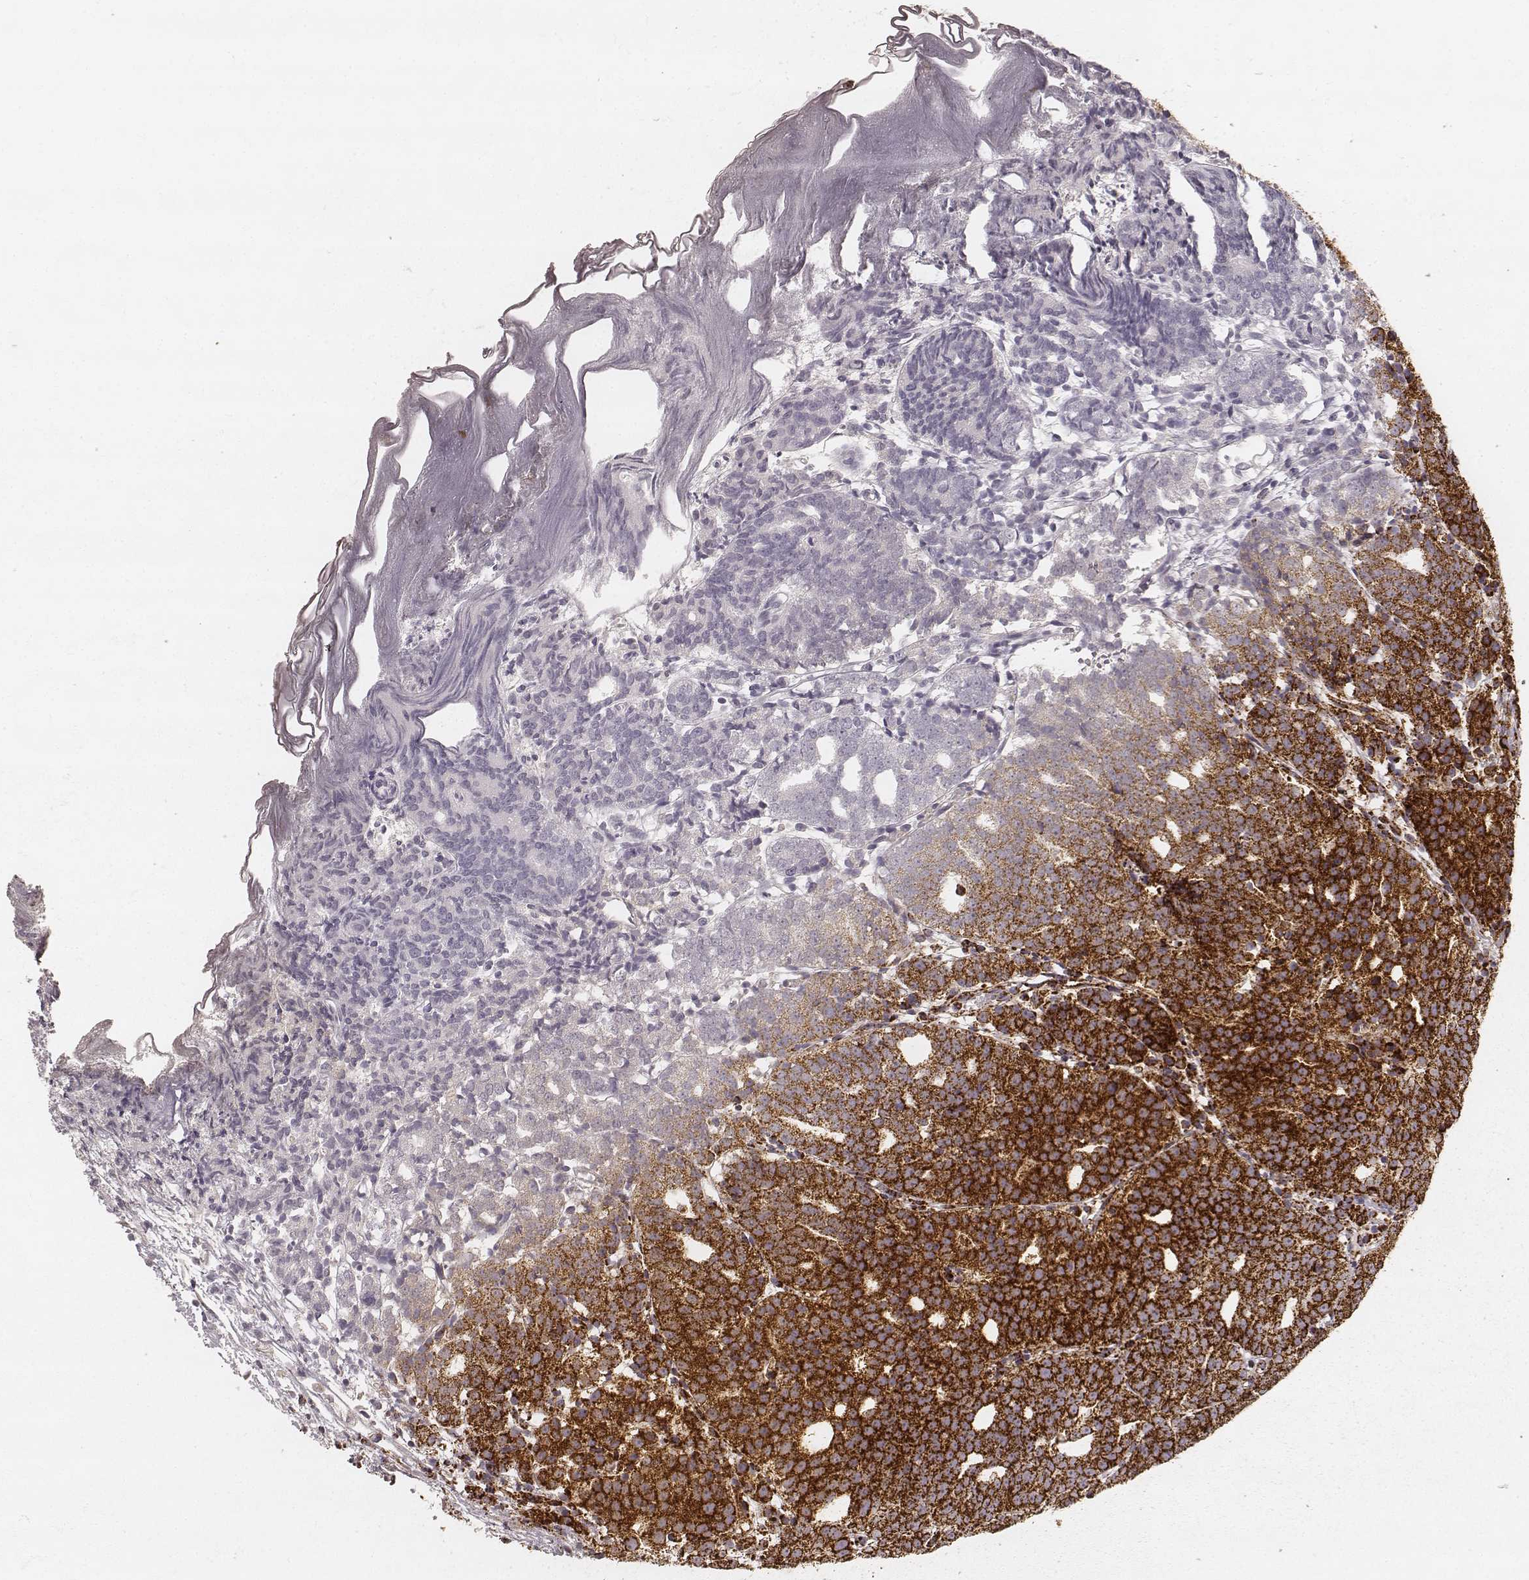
{"staining": {"intensity": "strong", "quantity": ">75%", "location": "cytoplasmic/membranous"}, "tissue": "prostate cancer", "cell_type": "Tumor cells", "image_type": "cancer", "snomed": [{"axis": "morphology", "description": "Adenocarcinoma, High grade"}, {"axis": "topography", "description": "Prostate"}], "caption": "Immunohistochemical staining of prostate cancer exhibits strong cytoplasmic/membranous protein expression in about >75% of tumor cells. Using DAB (3,3'-diaminobenzidine) (brown) and hematoxylin (blue) stains, captured at high magnification using brightfield microscopy.", "gene": "CS", "patient": {"sex": "male", "age": 53}}